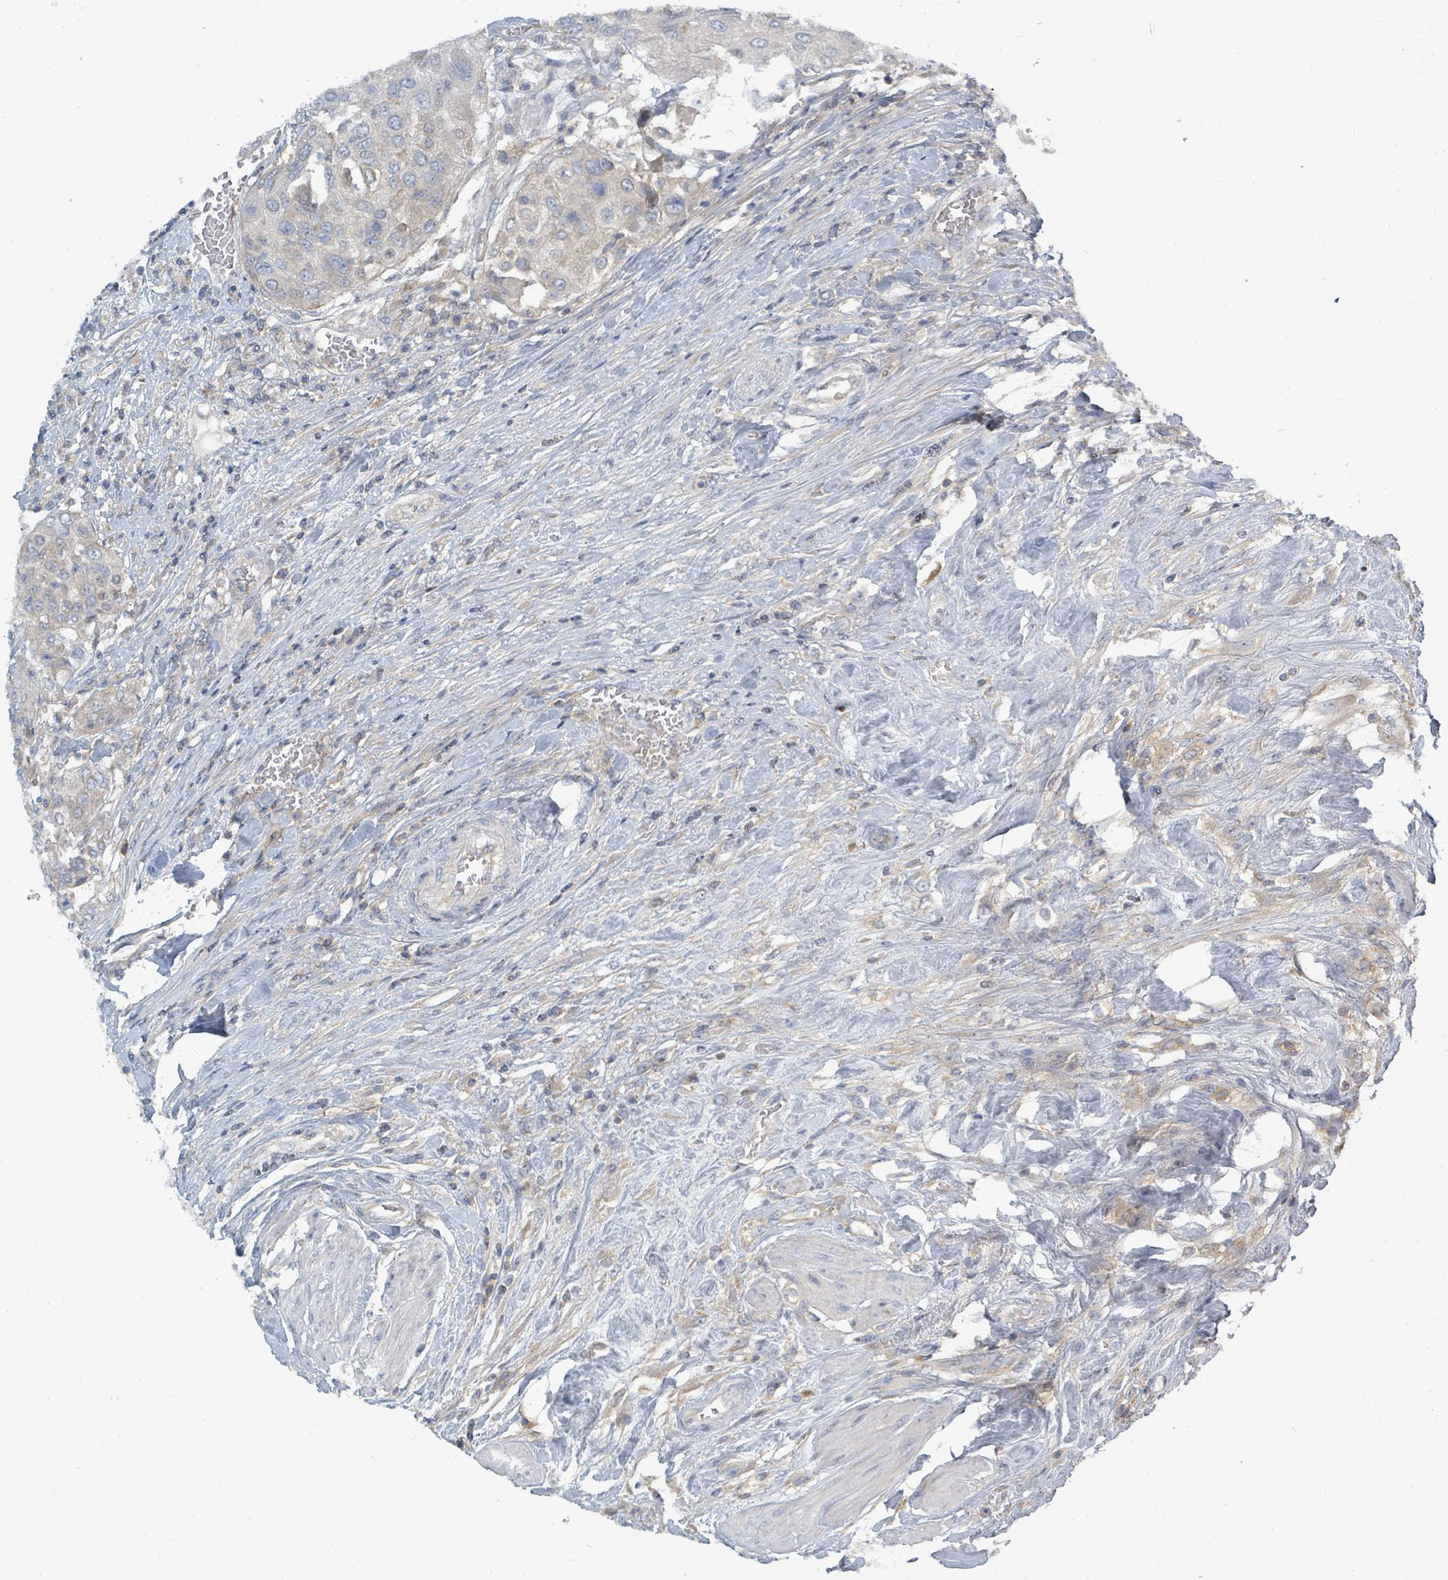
{"staining": {"intensity": "negative", "quantity": "none", "location": "none"}, "tissue": "urothelial cancer", "cell_type": "Tumor cells", "image_type": "cancer", "snomed": [{"axis": "morphology", "description": "Urothelial carcinoma, High grade"}, {"axis": "topography", "description": "Urinary bladder"}], "caption": "High-grade urothelial carcinoma stained for a protein using immunohistochemistry shows no expression tumor cells.", "gene": "SLC25A23", "patient": {"sex": "female", "age": 79}}